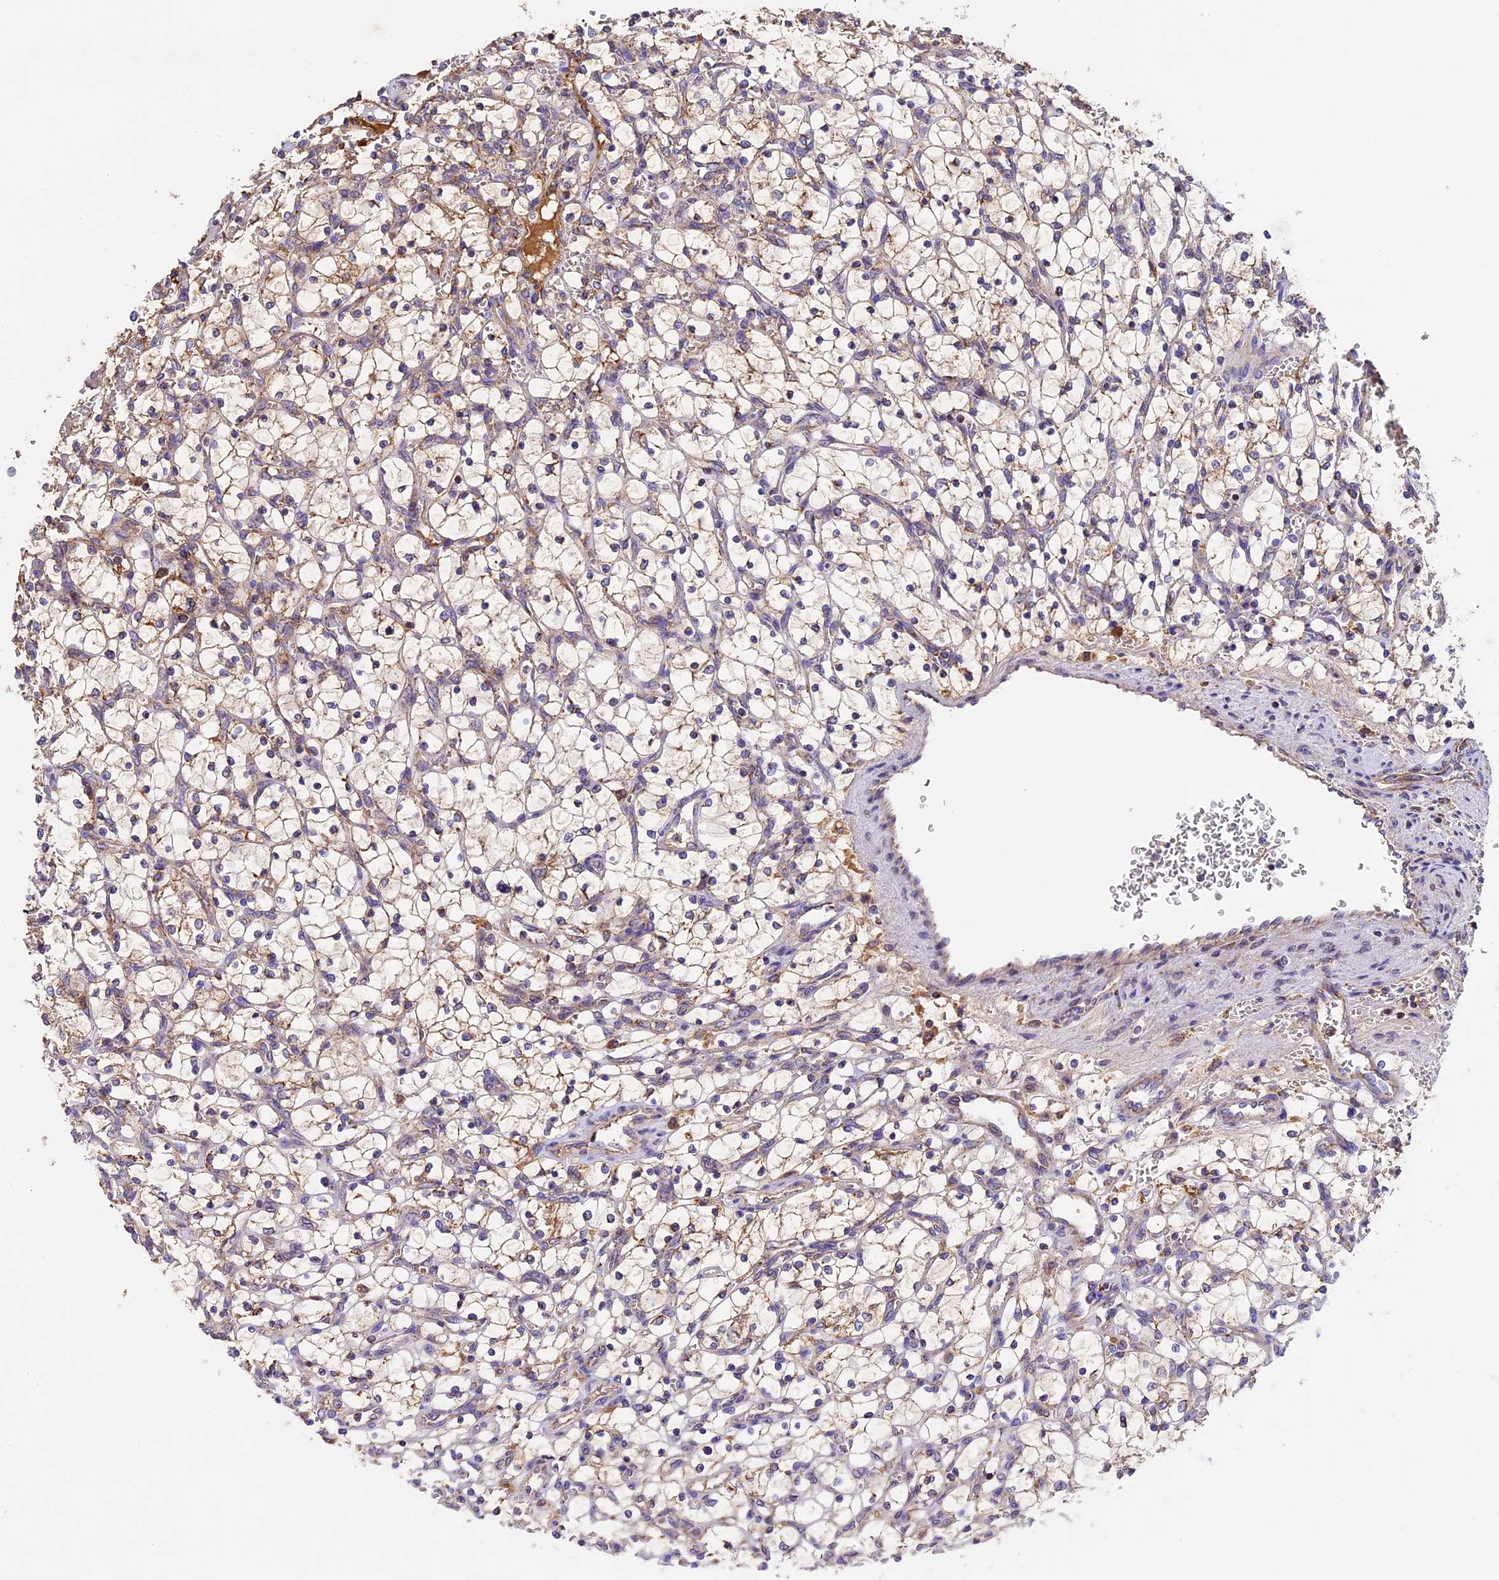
{"staining": {"intensity": "moderate", "quantity": "25%-75%", "location": "cytoplasmic/membranous"}, "tissue": "renal cancer", "cell_type": "Tumor cells", "image_type": "cancer", "snomed": [{"axis": "morphology", "description": "Adenocarcinoma, NOS"}, {"axis": "topography", "description": "Kidney"}], "caption": "DAB immunohistochemical staining of adenocarcinoma (renal) displays moderate cytoplasmic/membranous protein positivity in about 25%-75% of tumor cells. The staining was performed using DAB (3,3'-diaminobenzidine), with brown indicating positive protein expression. Nuclei are stained blue with hematoxylin.", "gene": "OCEL1", "patient": {"sex": "female", "age": 69}}